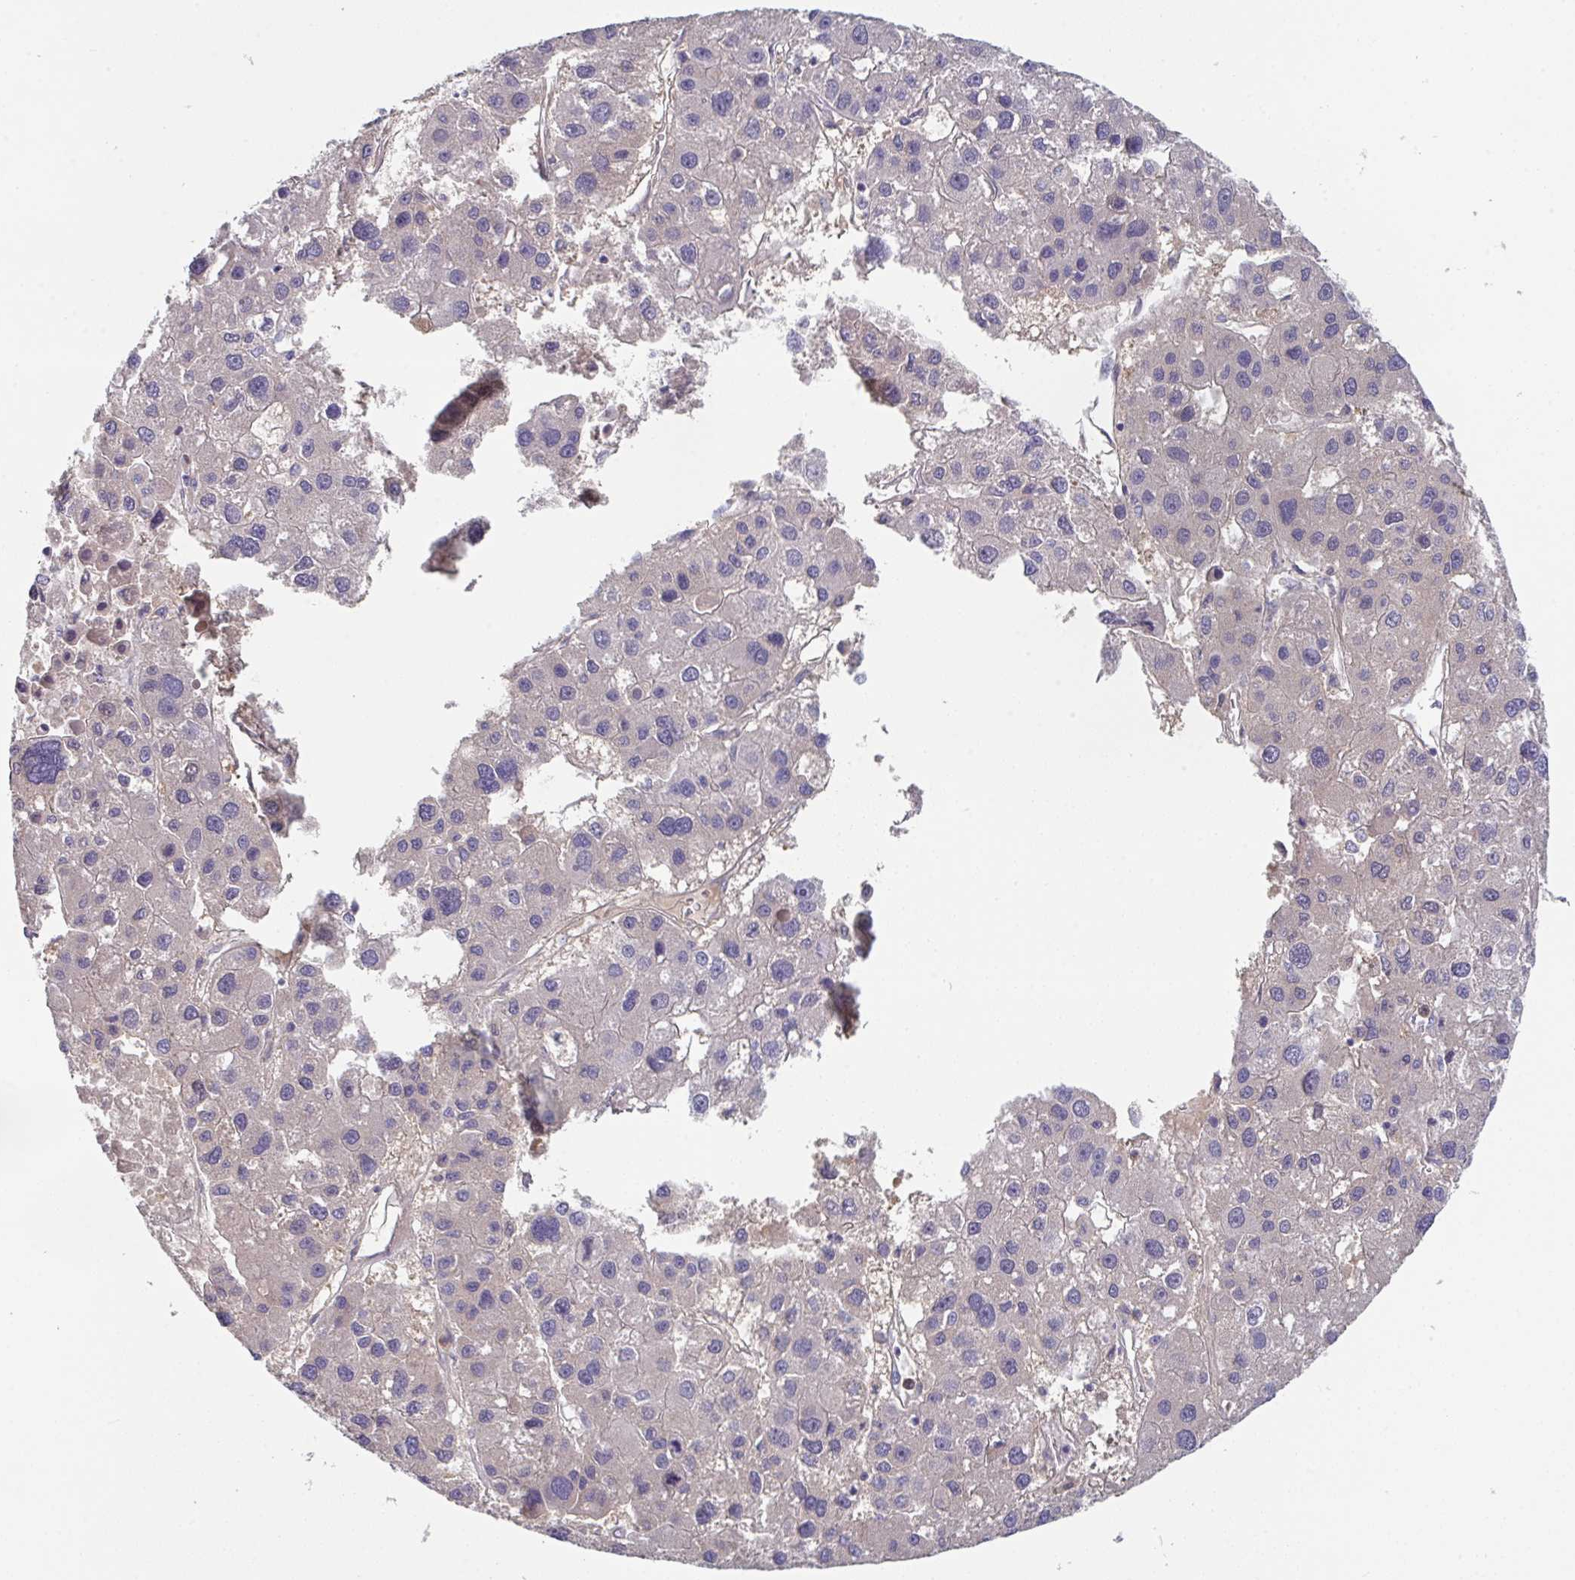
{"staining": {"intensity": "negative", "quantity": "none", "location": "none"}, "tissue": "liver cancer", "cell_type": "Tumor cells", "image_type": "cancer", "snomed": [{"axis": "morphology", "description": "Carcinoma, Hepatocellular, NOS"}, {"axis": "topography", "description": "Liver"}], "caption": "This micrograph is of liver cancer stained with immunohistochemistry to label a protein in brown with the nuclei are counter-stained blue. There is no expression in tumor cells.", "gene": "HGFAC", "patient": {"sex": "male", "age": 73}}